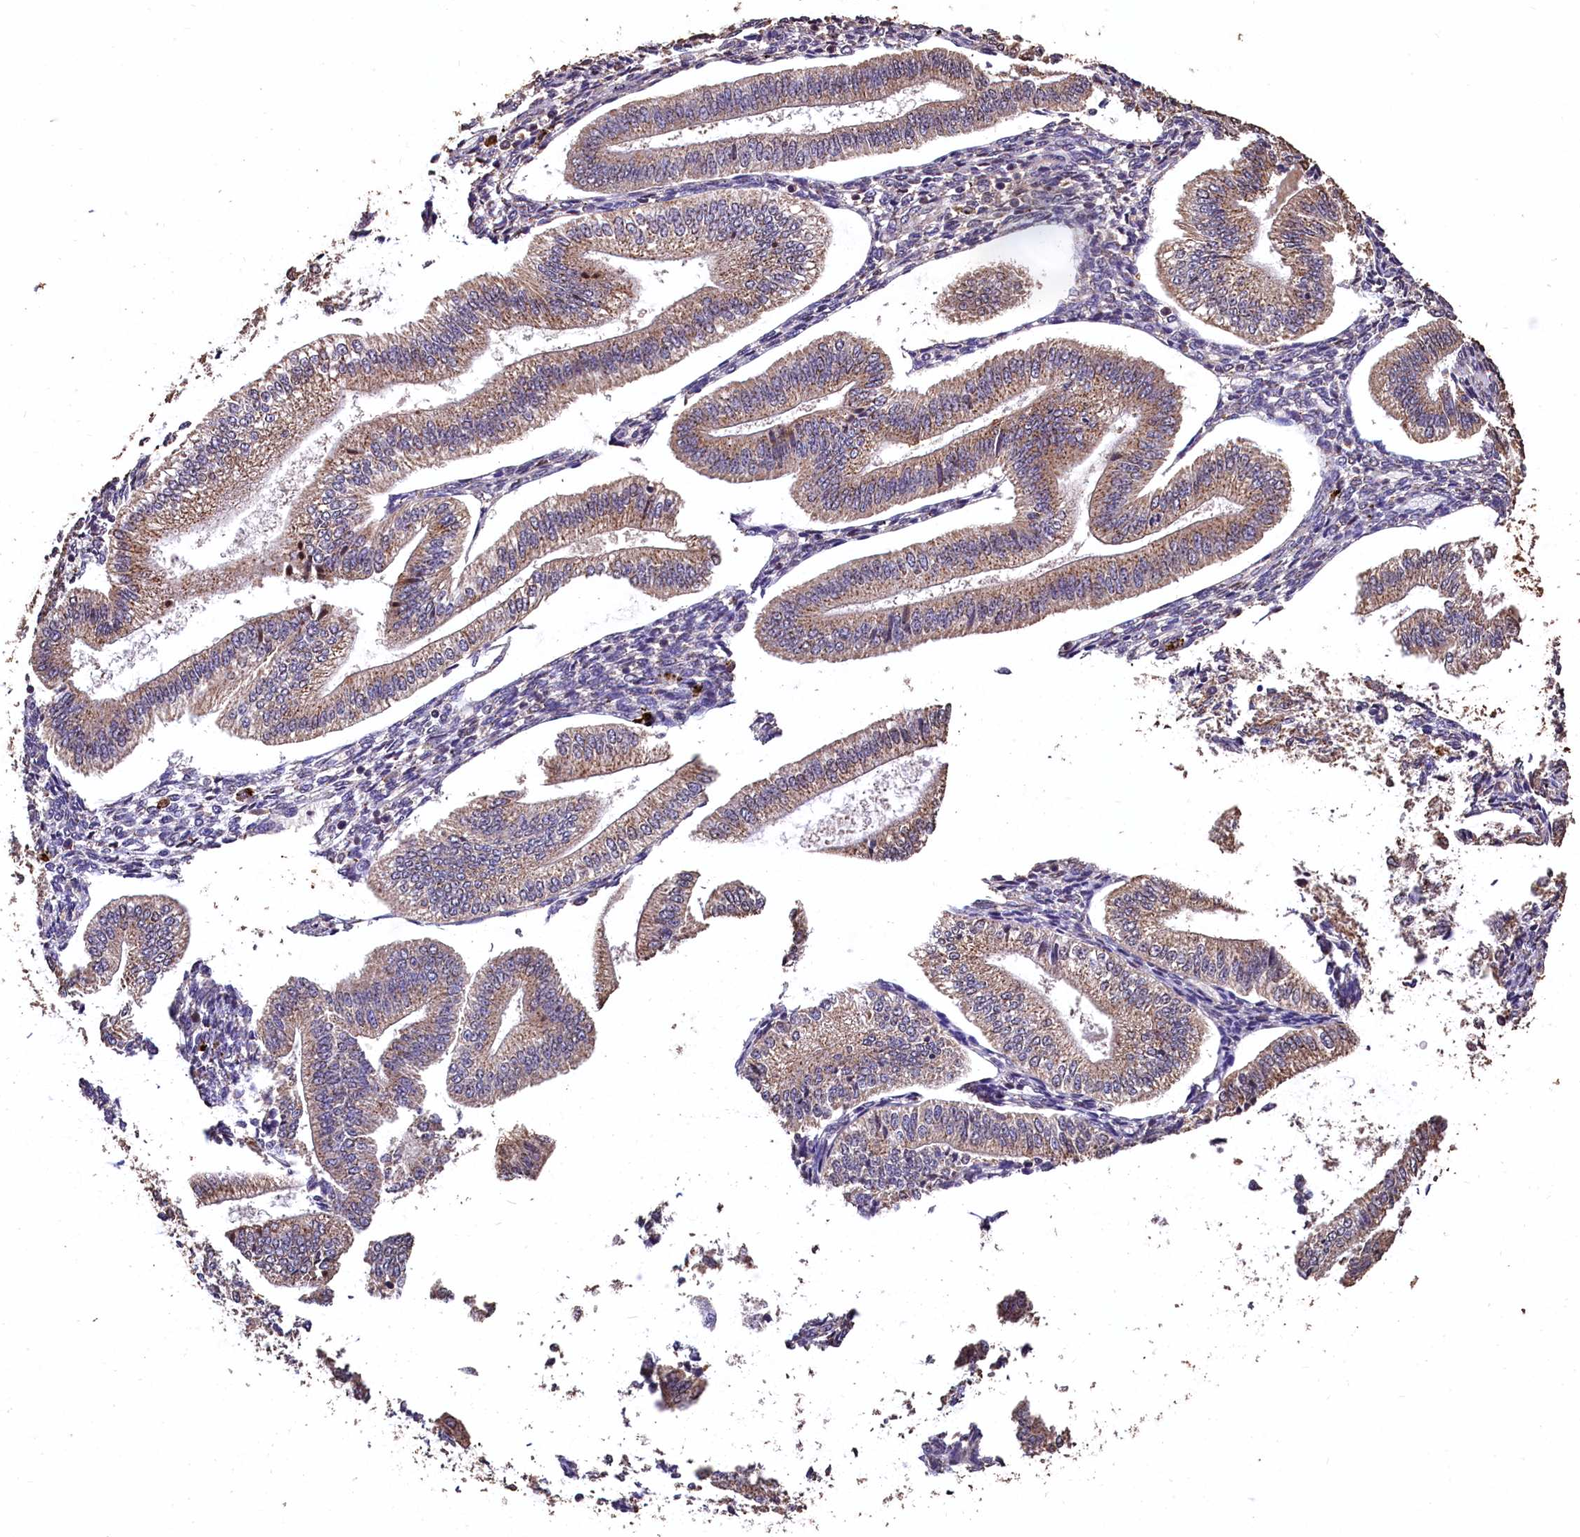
{"staining": {"intensity": "moderate", "quantity": "<25%", "location": "cytoplasmic/membranous"}, "tissue": "endometrium", "cell_type": "Cells in endometrial stroma", "image_type": "normal", "snomed": [{"axis": "morphology", "description": "Normal tissue, NOS"}, {"axis": "topography", "description": "Endometrium"}], "caption": "A brown stain labels moderate cytoplasmic/membranous staining of a protein in cells in endometrial stroma of normal endometrium.", "gene": "LSM4", "patient": {"sex": "female", "age": 34}}